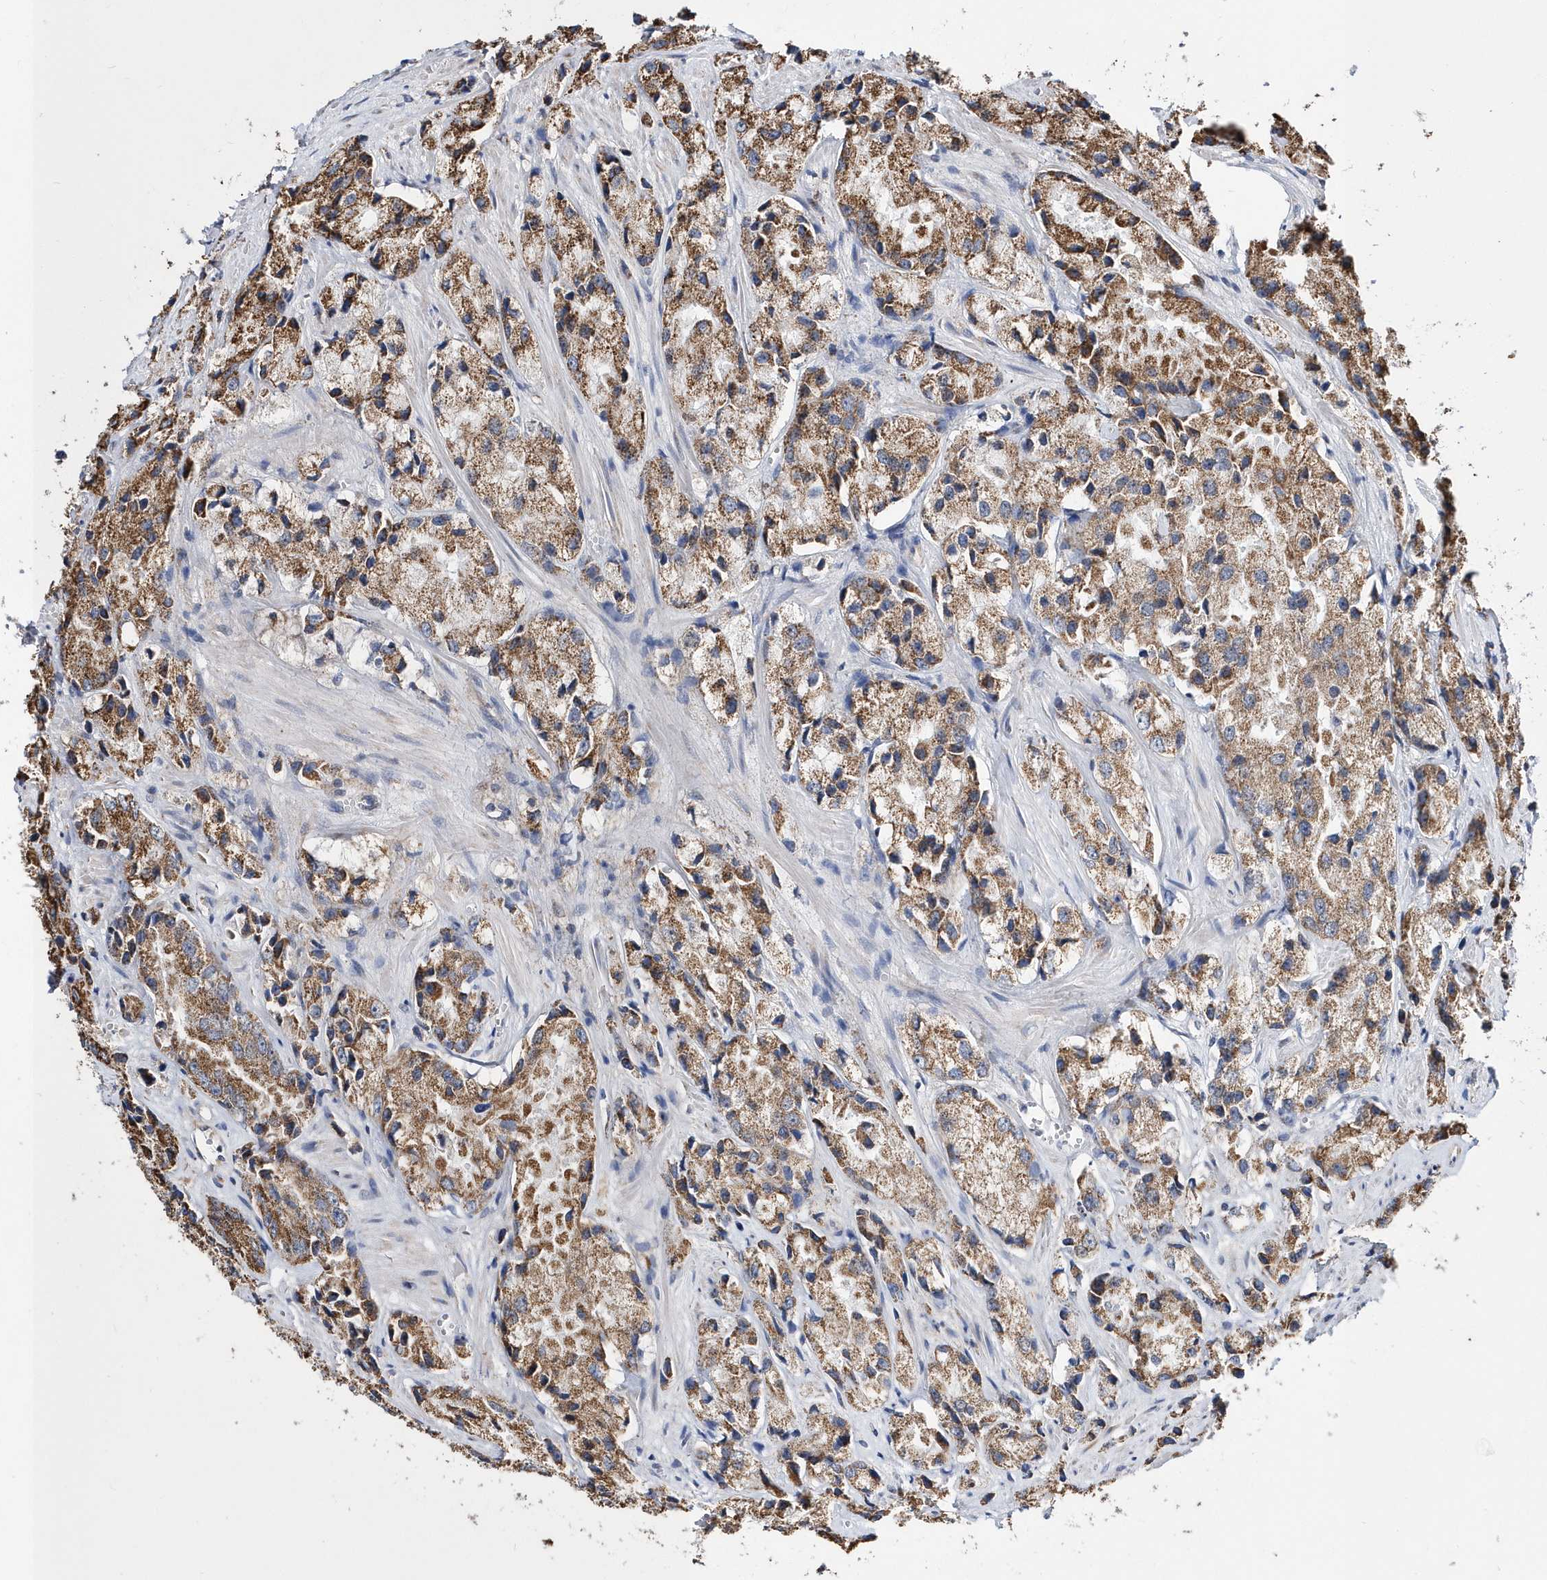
{"staining": {"intensity": "moderate", "quantity": ">75%", "location": "cytoplasmic/membranous"}, "tissue": "prostate cancer", "cell_type": "Tumor cells", "image_type": "cancer", "snomed": [{"axis": "morphology", "description": "Adenocarcinoma, High grade"}, {"axis": "topography", "description": "Prostate"}], "caption": "This image demonstrates IHC staining of human prostate high-grade adenocarcinoma, with medium moderate cytoplasmic/membranous staining in about >75% of tumor cells.", "gene": "SPATA5", "patient": {"sex": "male", "age": 66}}